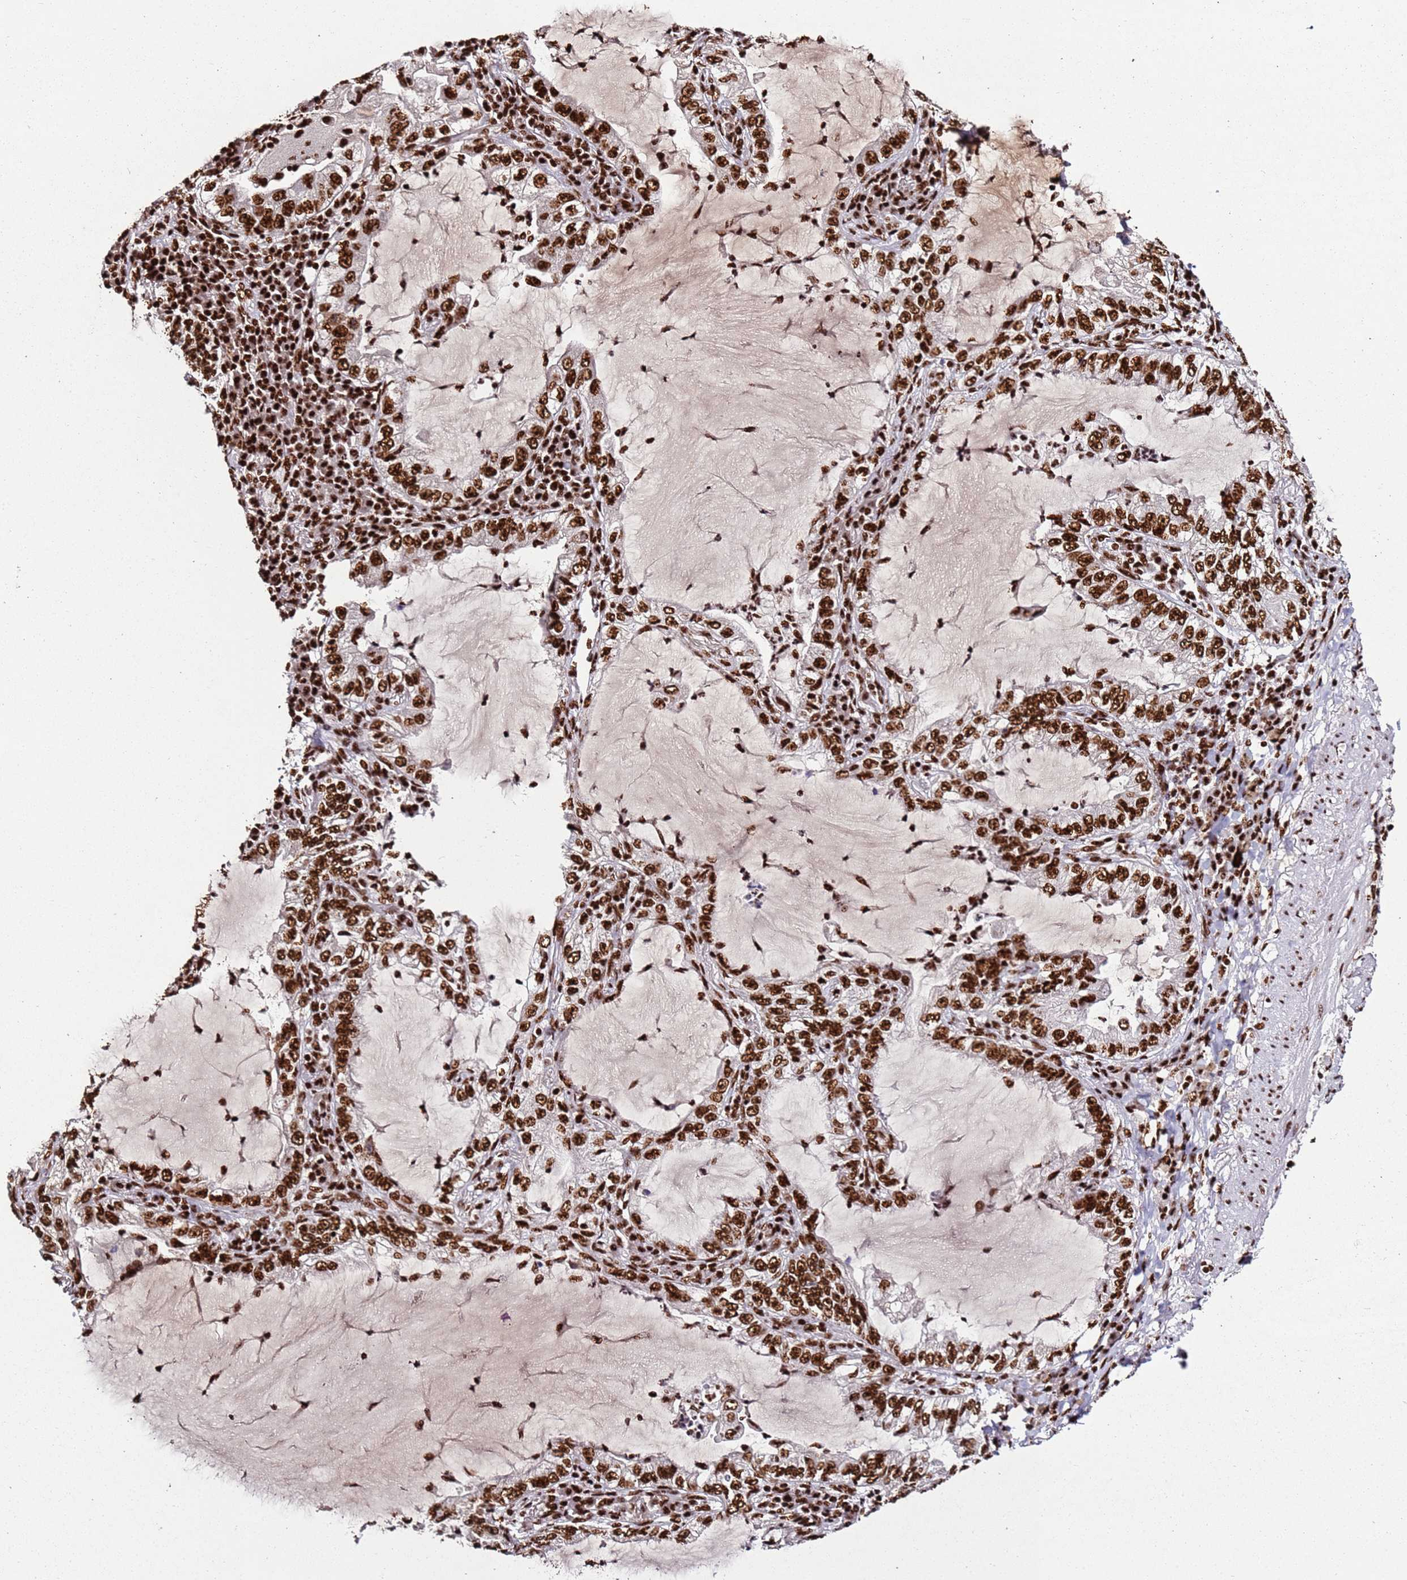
{"staining": {"intensity": "strong", "quantity": ">75%", "location": "nuclear"}, "tissue": "lung cancer", "cell_type": "Tumor cells", "image_type": "cancer", "snomed": [{"axis": "morphology", "description": "Adenocarcinoma, NOS"}, {"axis": "topography", "description": "Lung"}], "caption": "Protein staining displays strong nuclear positivity in approximately >75% of tumor cells in lung cancer.", "gene": "C6orf226", "patient": {"sex": "female", "age": 73}}